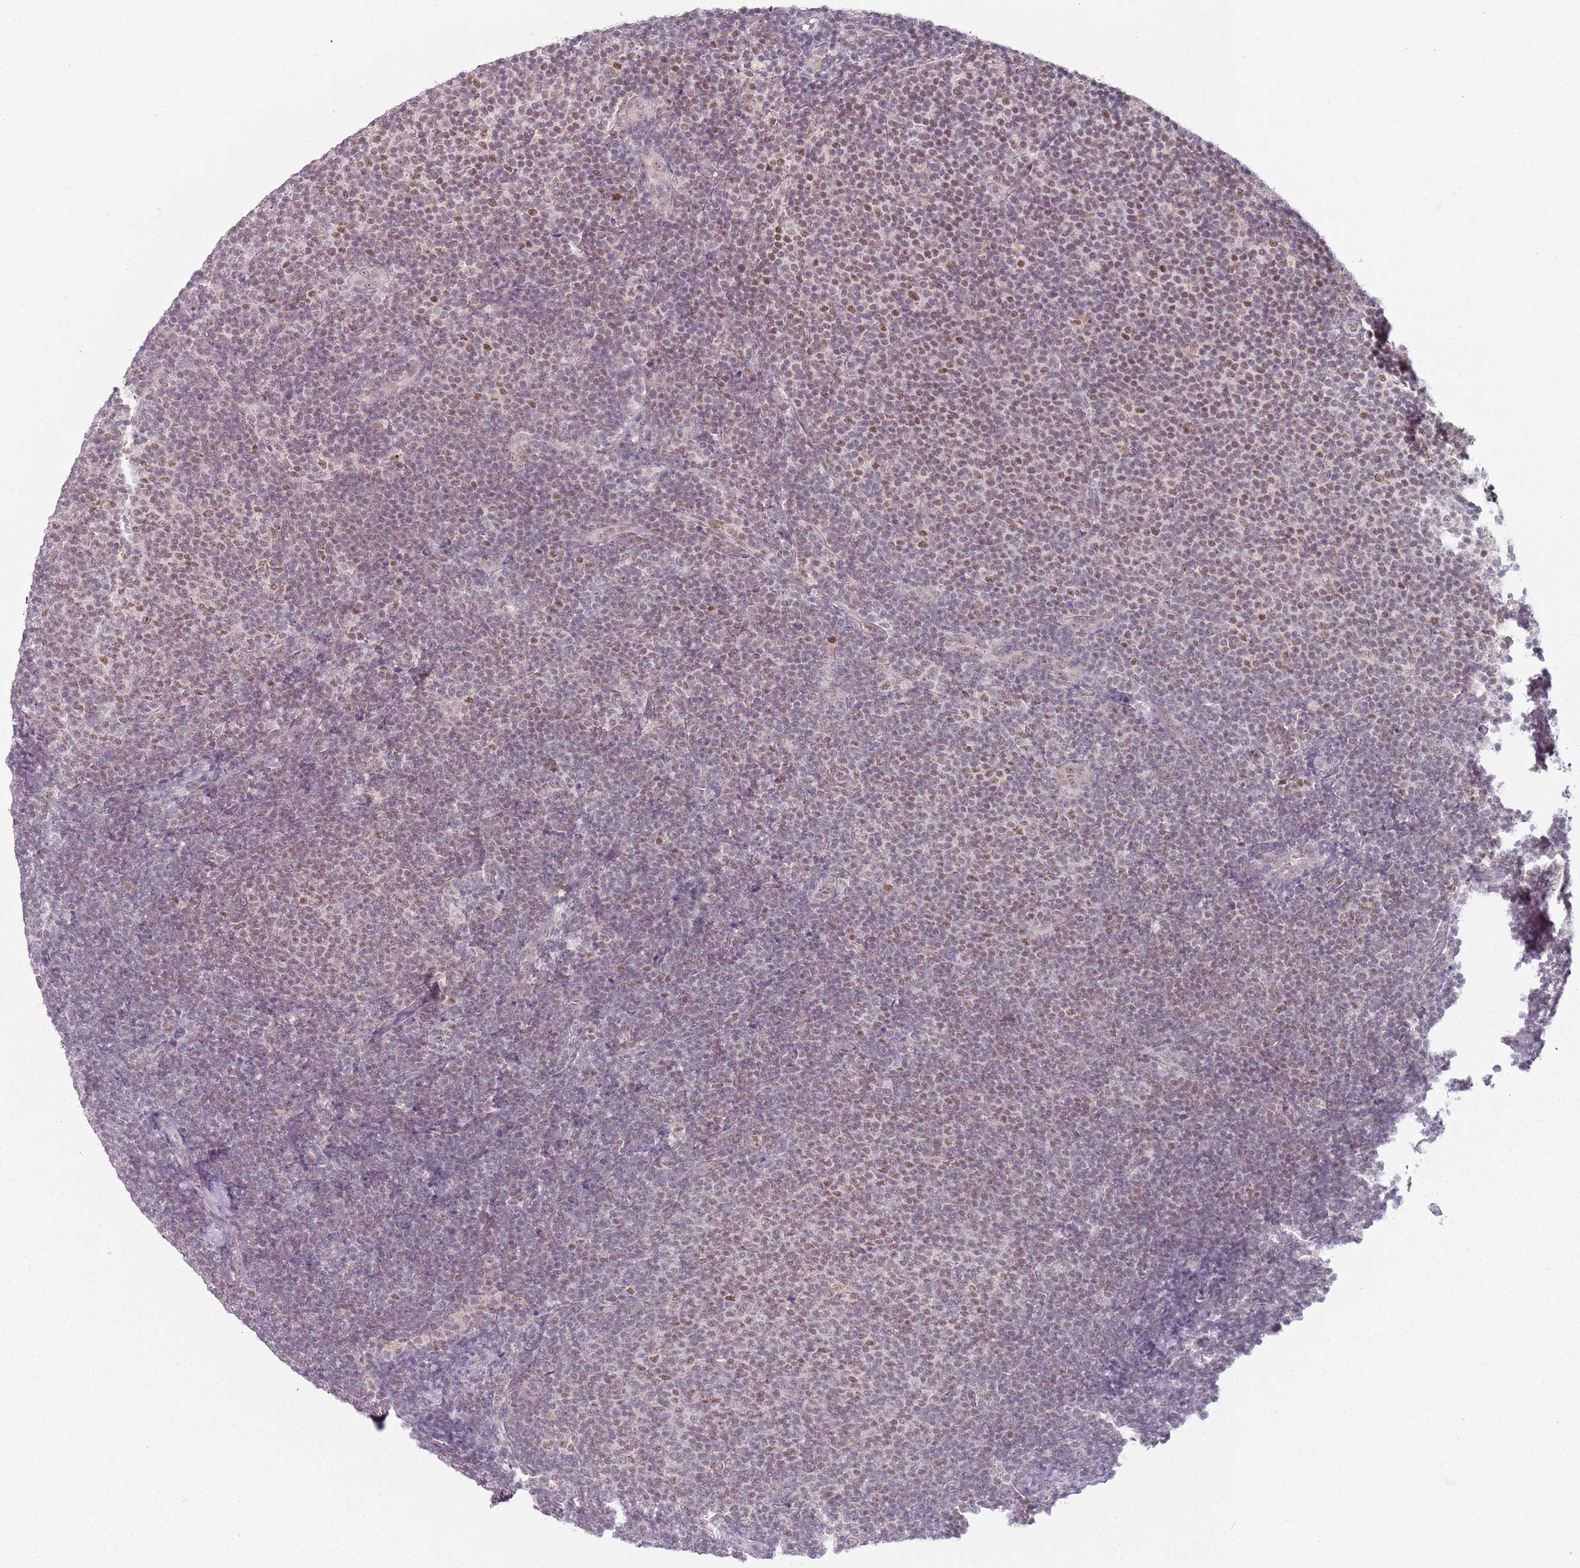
{"staining": {"intensity": "moderate", "quantity": "25%-75%", "location": "nuclear"}, "tissue": "lymphoma", "cell_type": "Tumor cells", "image_type": "cancer", "snomed": [{"axis": "morphology", "description": "Malignant lymphoma, non-Hodgkin's type, Low grade"}, {"axis": "topography", "description": "Lymph node"}], "caption": "This micrograph displays immunohistochemistry staining of low-grade malignant lymphoma, non-Hodgkin's type, with medium moderate nuclear expression in about 25%-75% of tumor cells.", "gene": "SMARCAL1", "patient": {"sex": "male", "age": 66}}